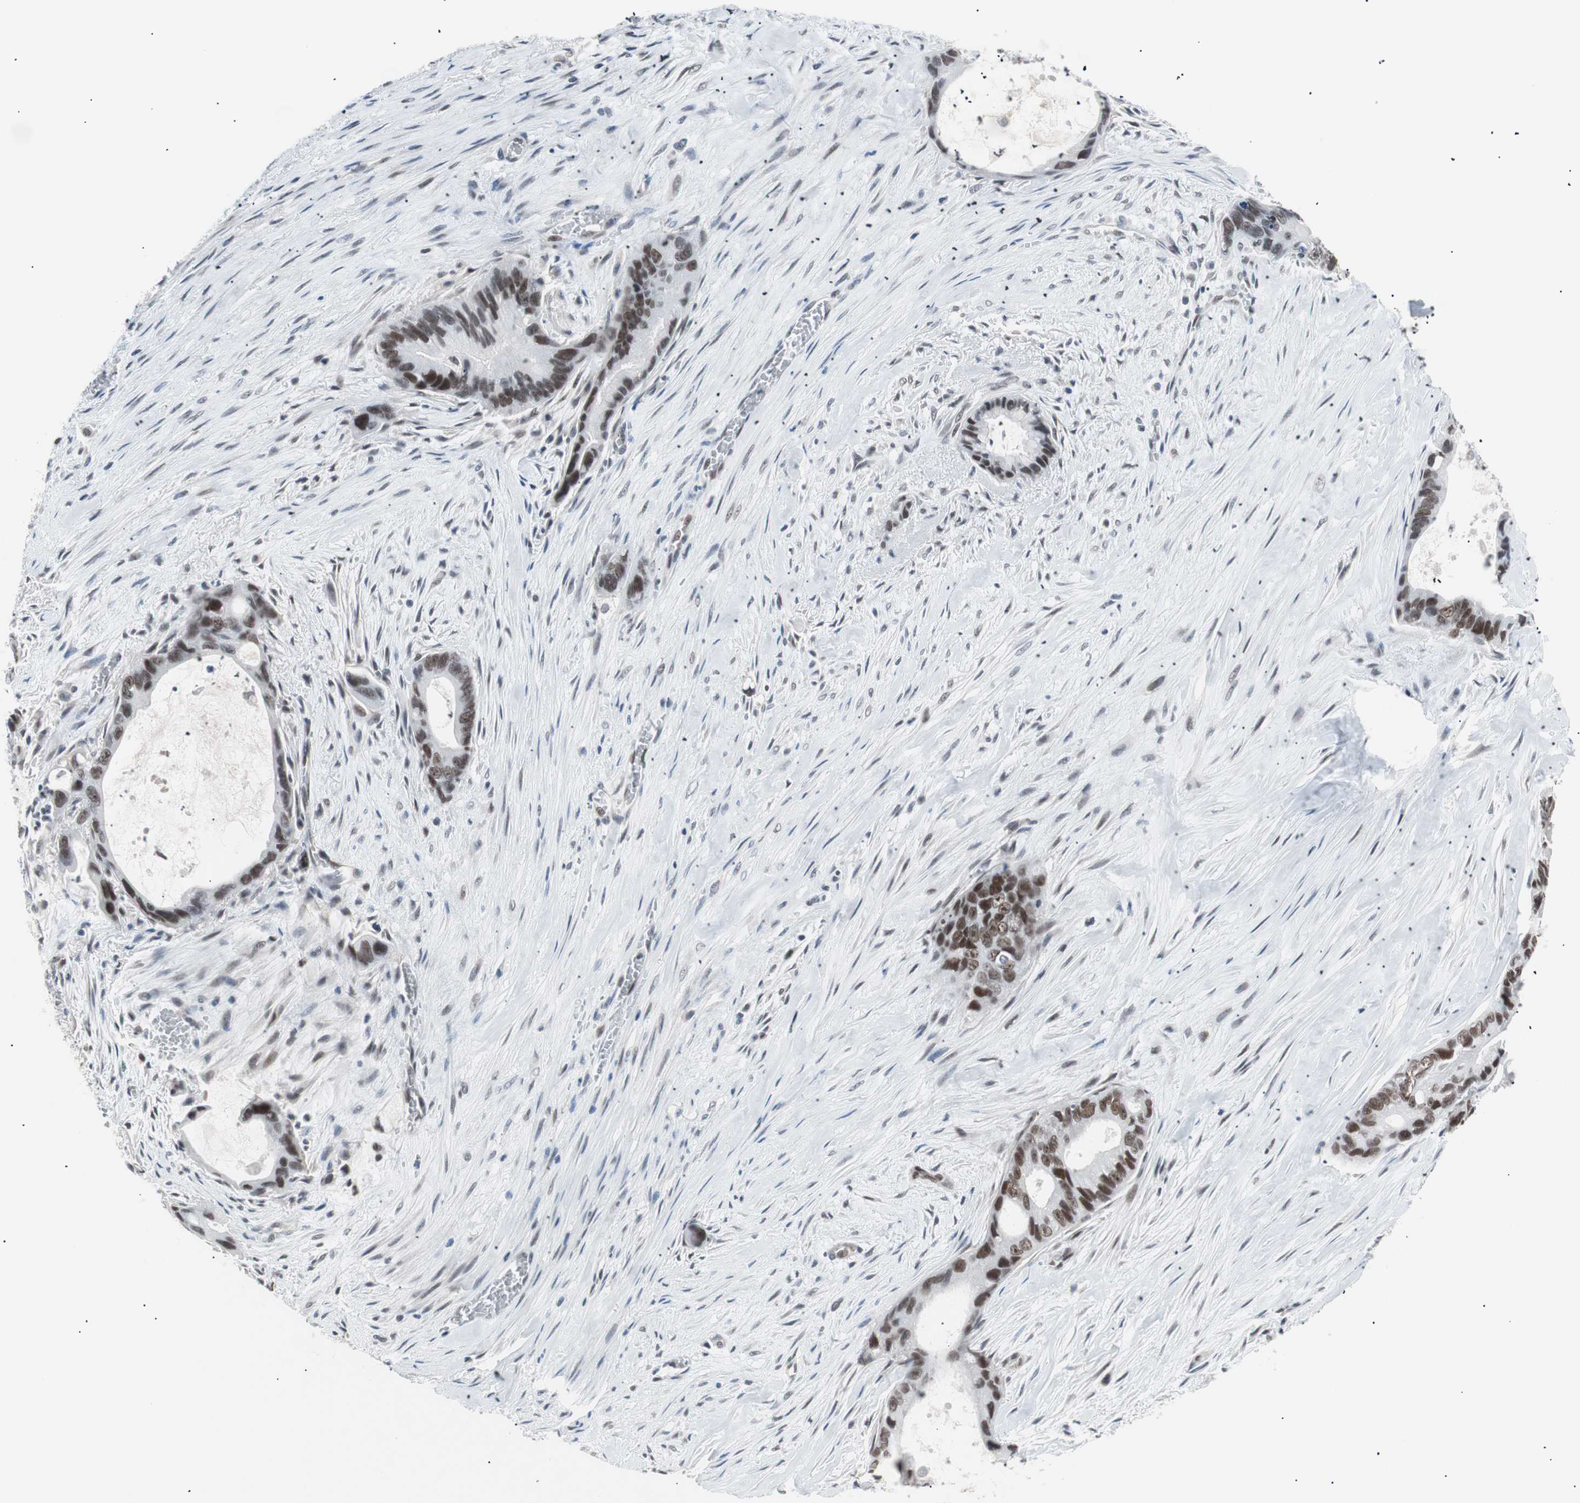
{"staining": {"intensity": "strong", "quantity": ">75%", "location": "nuclear"}, "tissue": "liver cancer", "cell_type": "Tumor cells", "image_type": "cancer", "snomed": [{"axis": "morphology", "description": "Cholangiocarcinoma"}, {"axis": "topography", "description": "Liver"}], "caption": "Protein staining of liver cancer tissue displays strong nuclear staining in about >75% of tumor cells.", "gene": "LIG3", "patient": {"sex": "female", "age": 55}}